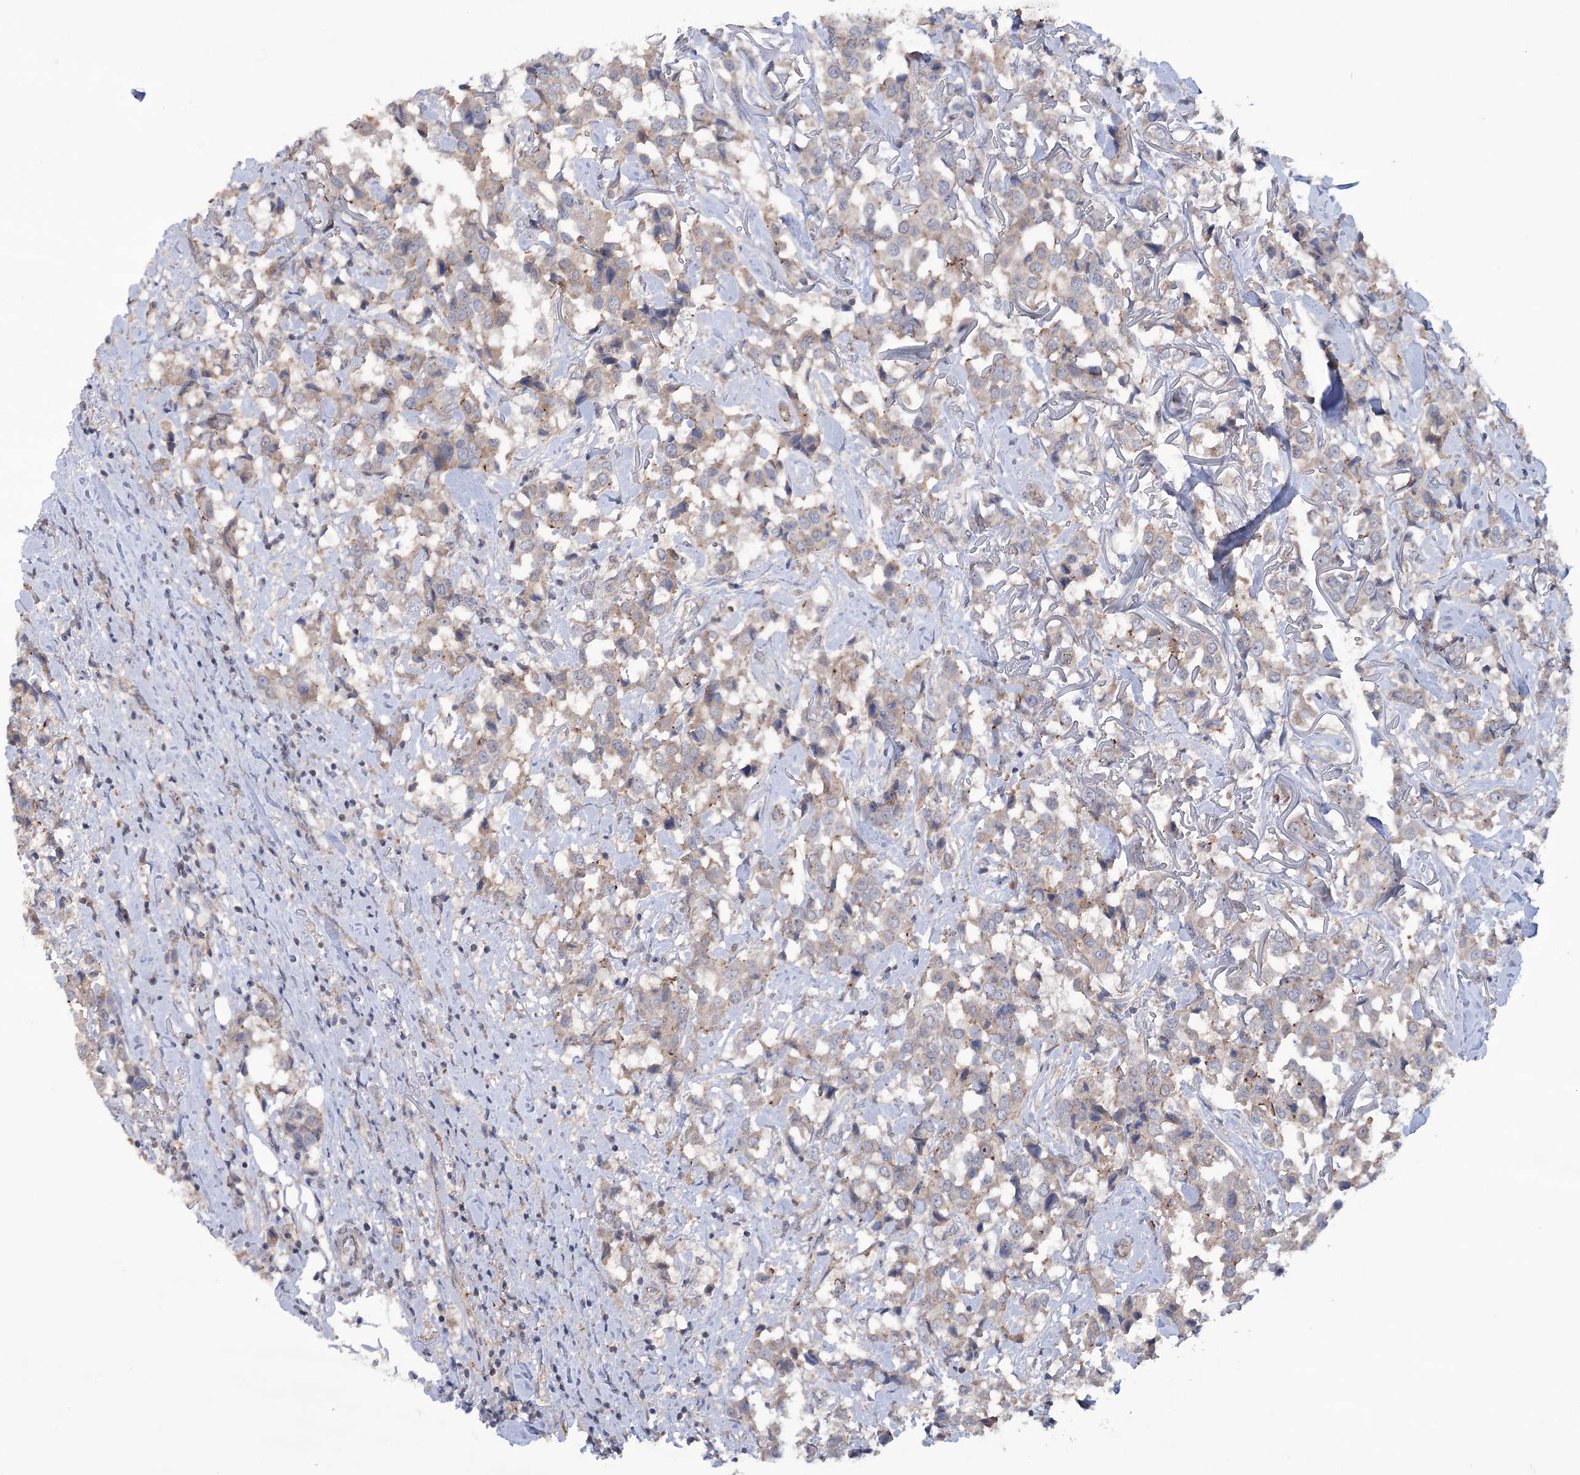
{"staining": {"intensity": "weak", "quantity": "<25%", "location": "cytoplasmic/membranous"}, "tissue": "breast cancer", "cell_type": "Tumor cells", "image_type": "cancer", "snomed": [{"axis": "morphology", "description": "Duct carcinoma"}, {"axis": "topography", "description": "Breast"}], "caption": "An image of breast cancer (invasive ductal carcinoma) stained for a protein reveals no brown staining in tumor cells.", "gene": "TRIM71", "patient": {"sex": "female", "age": 80}}